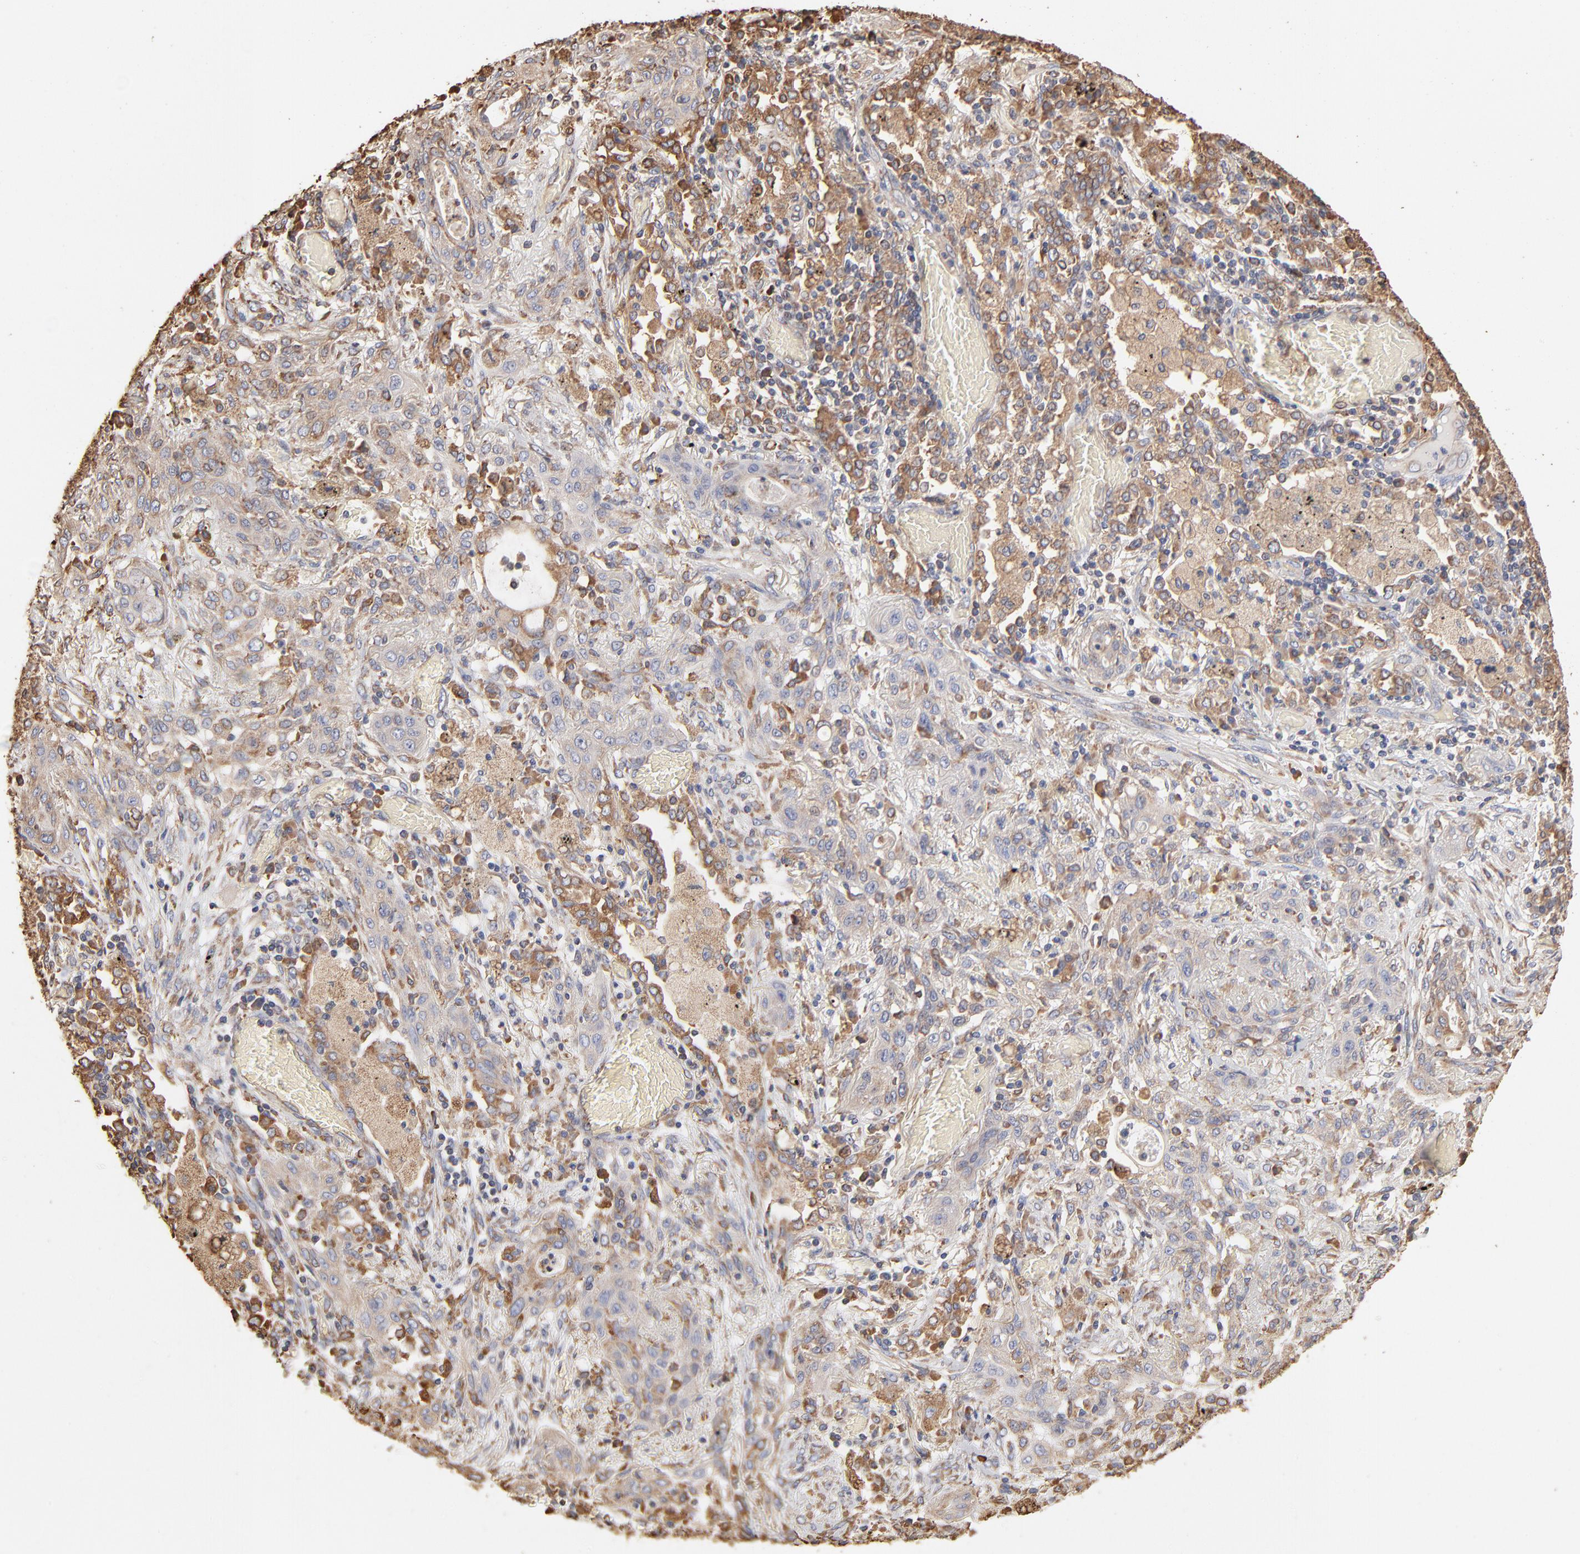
{"staining": {"intensity": "negative", "quantity": "none", "location": "none"}, "tissue": "lung cancer", "cell_type": "Tumor cells", "image_type": "cancer", "snomed": [{"axis": "morphology", "description": "Squamous cell carcinoma, NOS"}, {"axis": "topography", "description": "Lung"}], "caption": "Immunohistochemical staining of human lung cancer (squamous cell carcinoma) shows no significant positivity in tumor cells.", "gene": "PDIA3", "patient": {"sex": "female", "age": 47}}